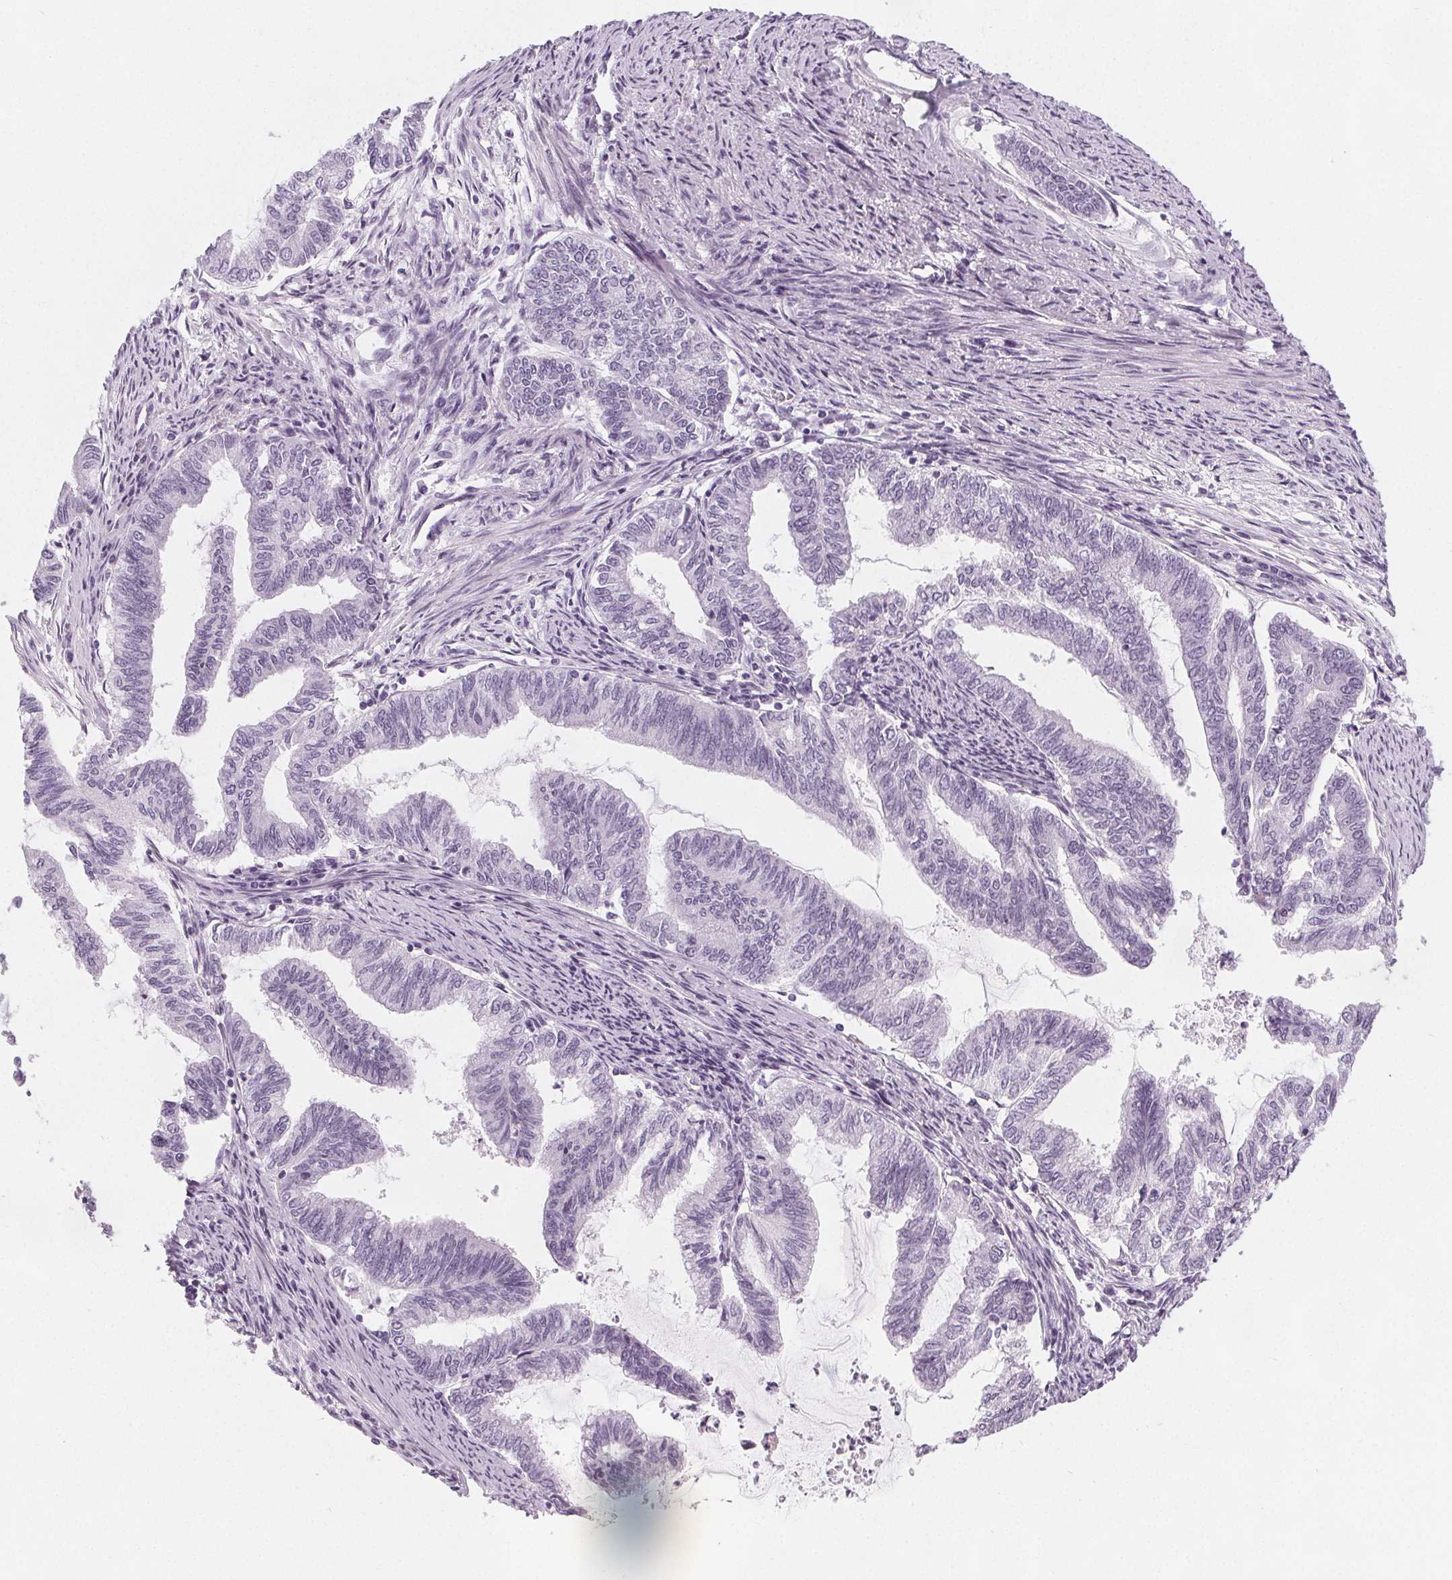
{"staining": {"intensity": "negative", "quantity": "none", "location": "none"}, "tissue": "endometrial cancer", "cell_type": "Tumor cells", "image_type": "cancer", "snomed": [{"axis": "morphology", "description": "Adenocarcinoma, NOS"}, {"axis": "topography", "description": "Endometrium"}], "caption": "Immunohistochemical staining of adenocarcinoma (endometrial) displays no significant positivity in tumor cells.", "gene": "SLC5A12", "patient": {"sex": "female", "age": 79}}